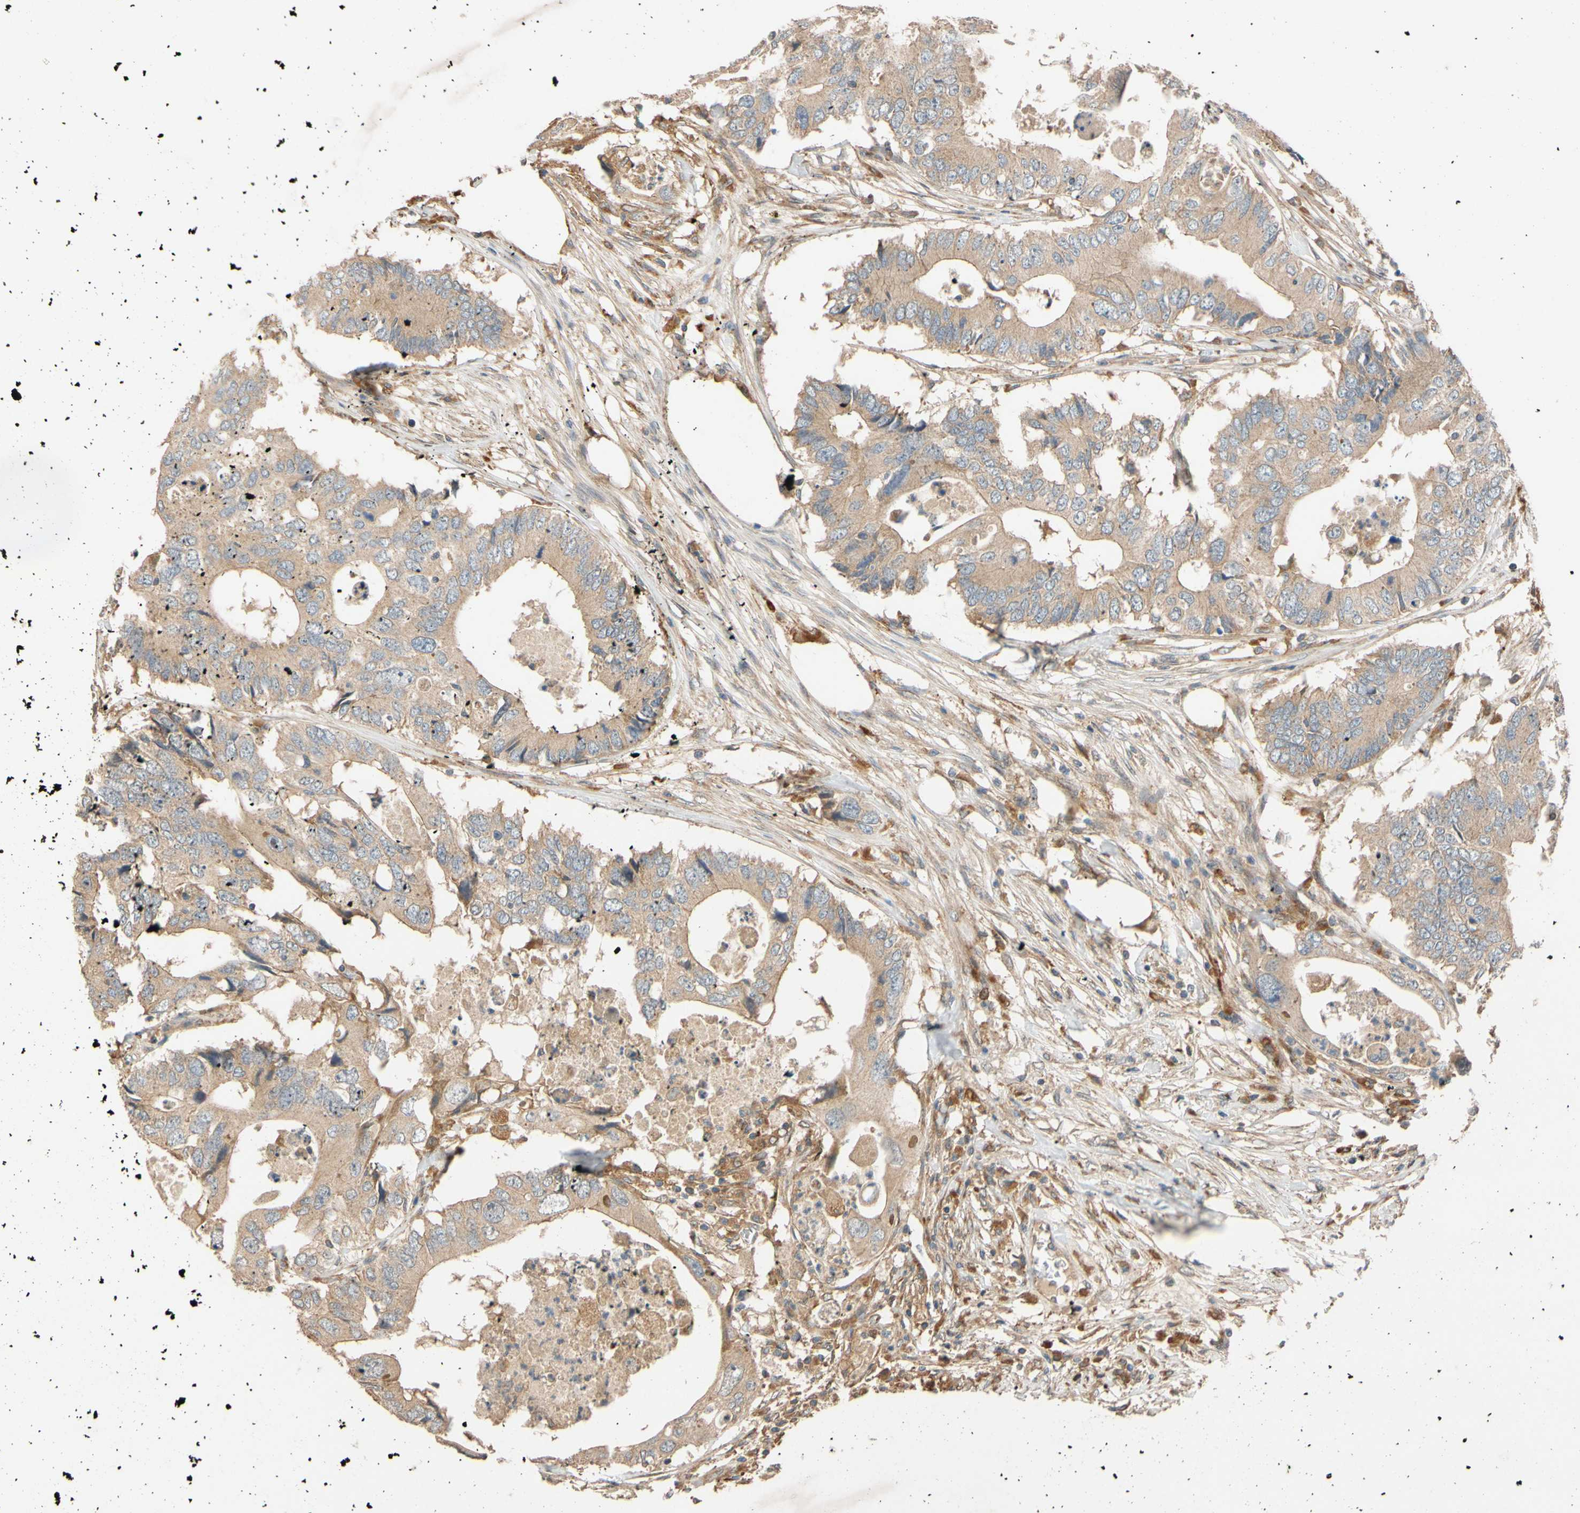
{"staining": {"intensity": "weak", "quantity": ">75%", "location": "cytoplasmic/membranous"}, "tissue": "colorectal cancer", "cell_type": "Tumor cells", "image_type": "cancer", "snomed": [{"axis": "morphology", "description": "Adenocarcinoma, NOS"}, {"axis": "topography", "description": "Colon"}], "caption": "A brown stain highlights weak cytoplasmic/membranous staining of a protein in adenocarcinoma (colorectal) tumor cells.", "gene": "USP46", "patient": {"sex": "male", "age": 71}}